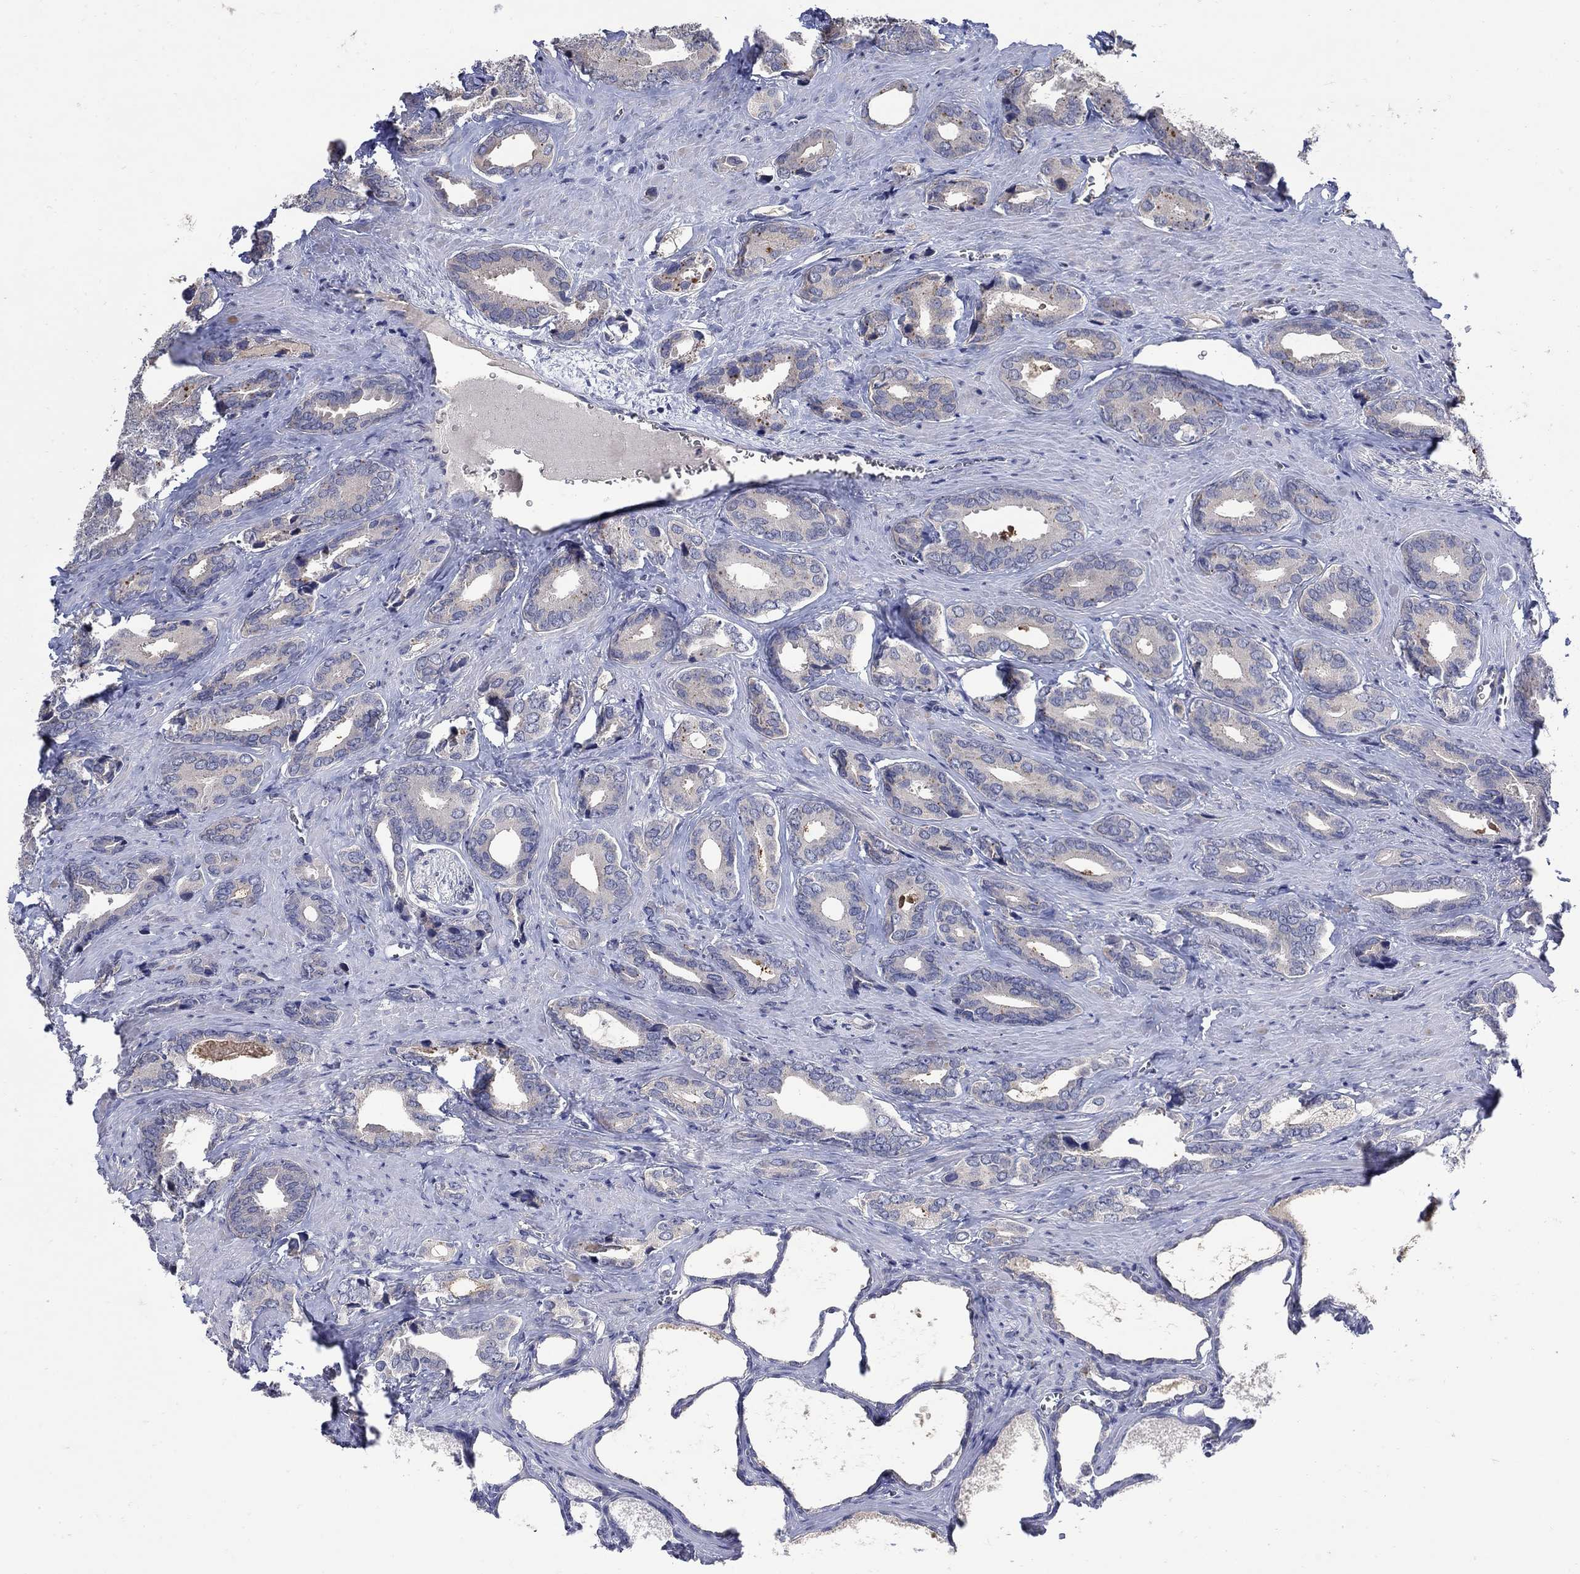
{"staining": {"intensity": "negative", "quantity": "none", "location": "none"}, "tissue": "prostate cancer", "cell_type": "Tumor cells", "image_type": "cancer", "snomed": [{"axis": "morphology", "description": "Adenocarcinoma, NOS"}, {"axis": "topography", "description": "Prostate"}], "caption": "Tumor cells are negative for brown protein staining in adenocarcinoma (prostate).", "gene": "CETN1", "patient": {"sex": "male", "age": 66}}